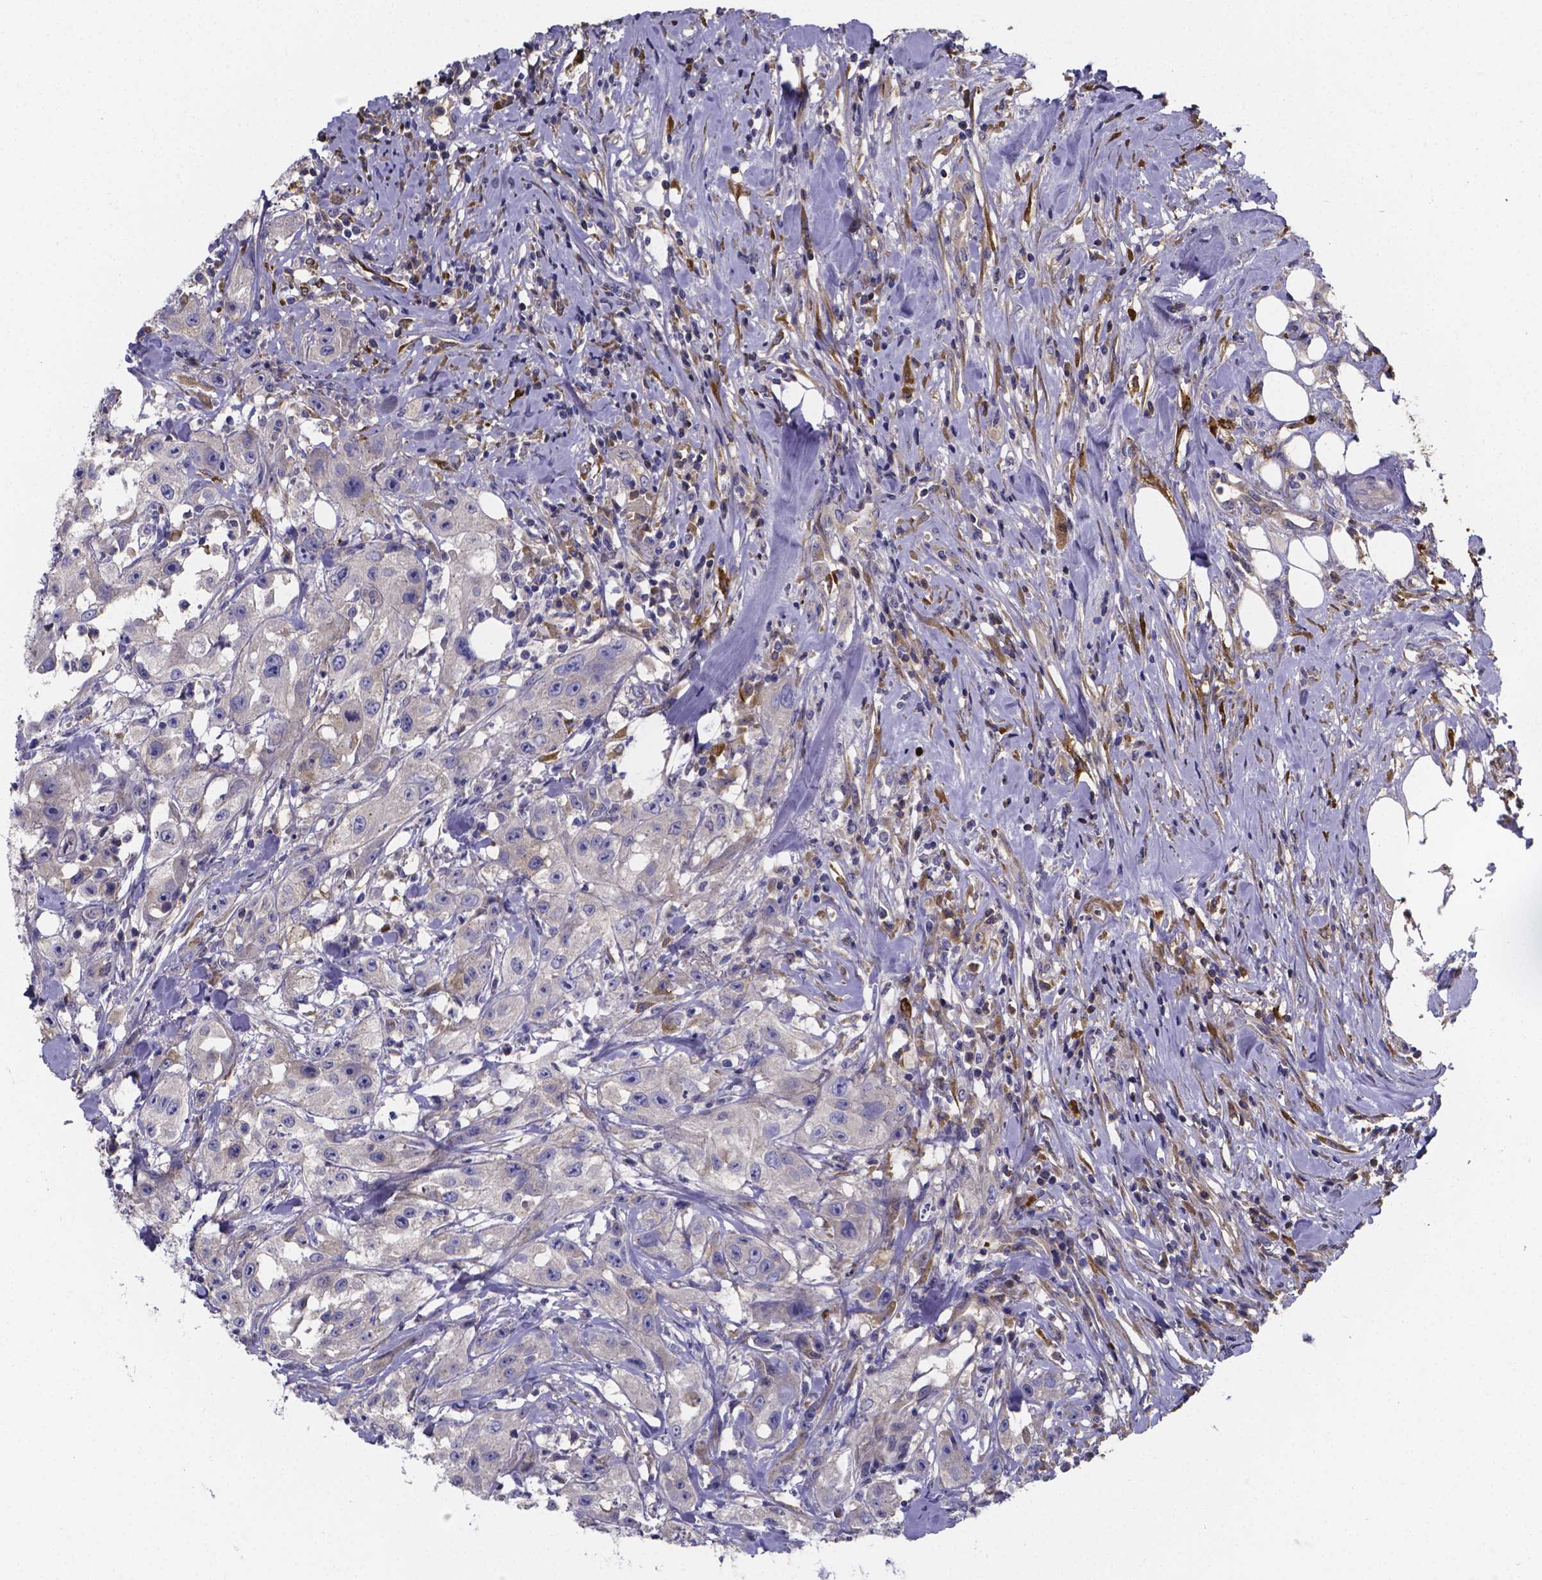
{"staining": {"intensity": "negative", "quantity": "none", "location": "none"}, "tissue": "urothelial cancer", "cell_type": "Tumor cells", "image_type": "cancer", "snomed": [{"axis": "morphology", "description": "Urothelial carcinoma, High grade"}, {"axis": "topography", "description": "Urinary bladder"}], "caption": "The photomicrograph exhibits no significant positivity in tumor cells of urothelial cancer. (DAB immunohistochemistry (IHC) visualized using brightfield microscopy, high magnification).", "gene": "SFRP4", "patient": {"sex": "male", "age": 79}}